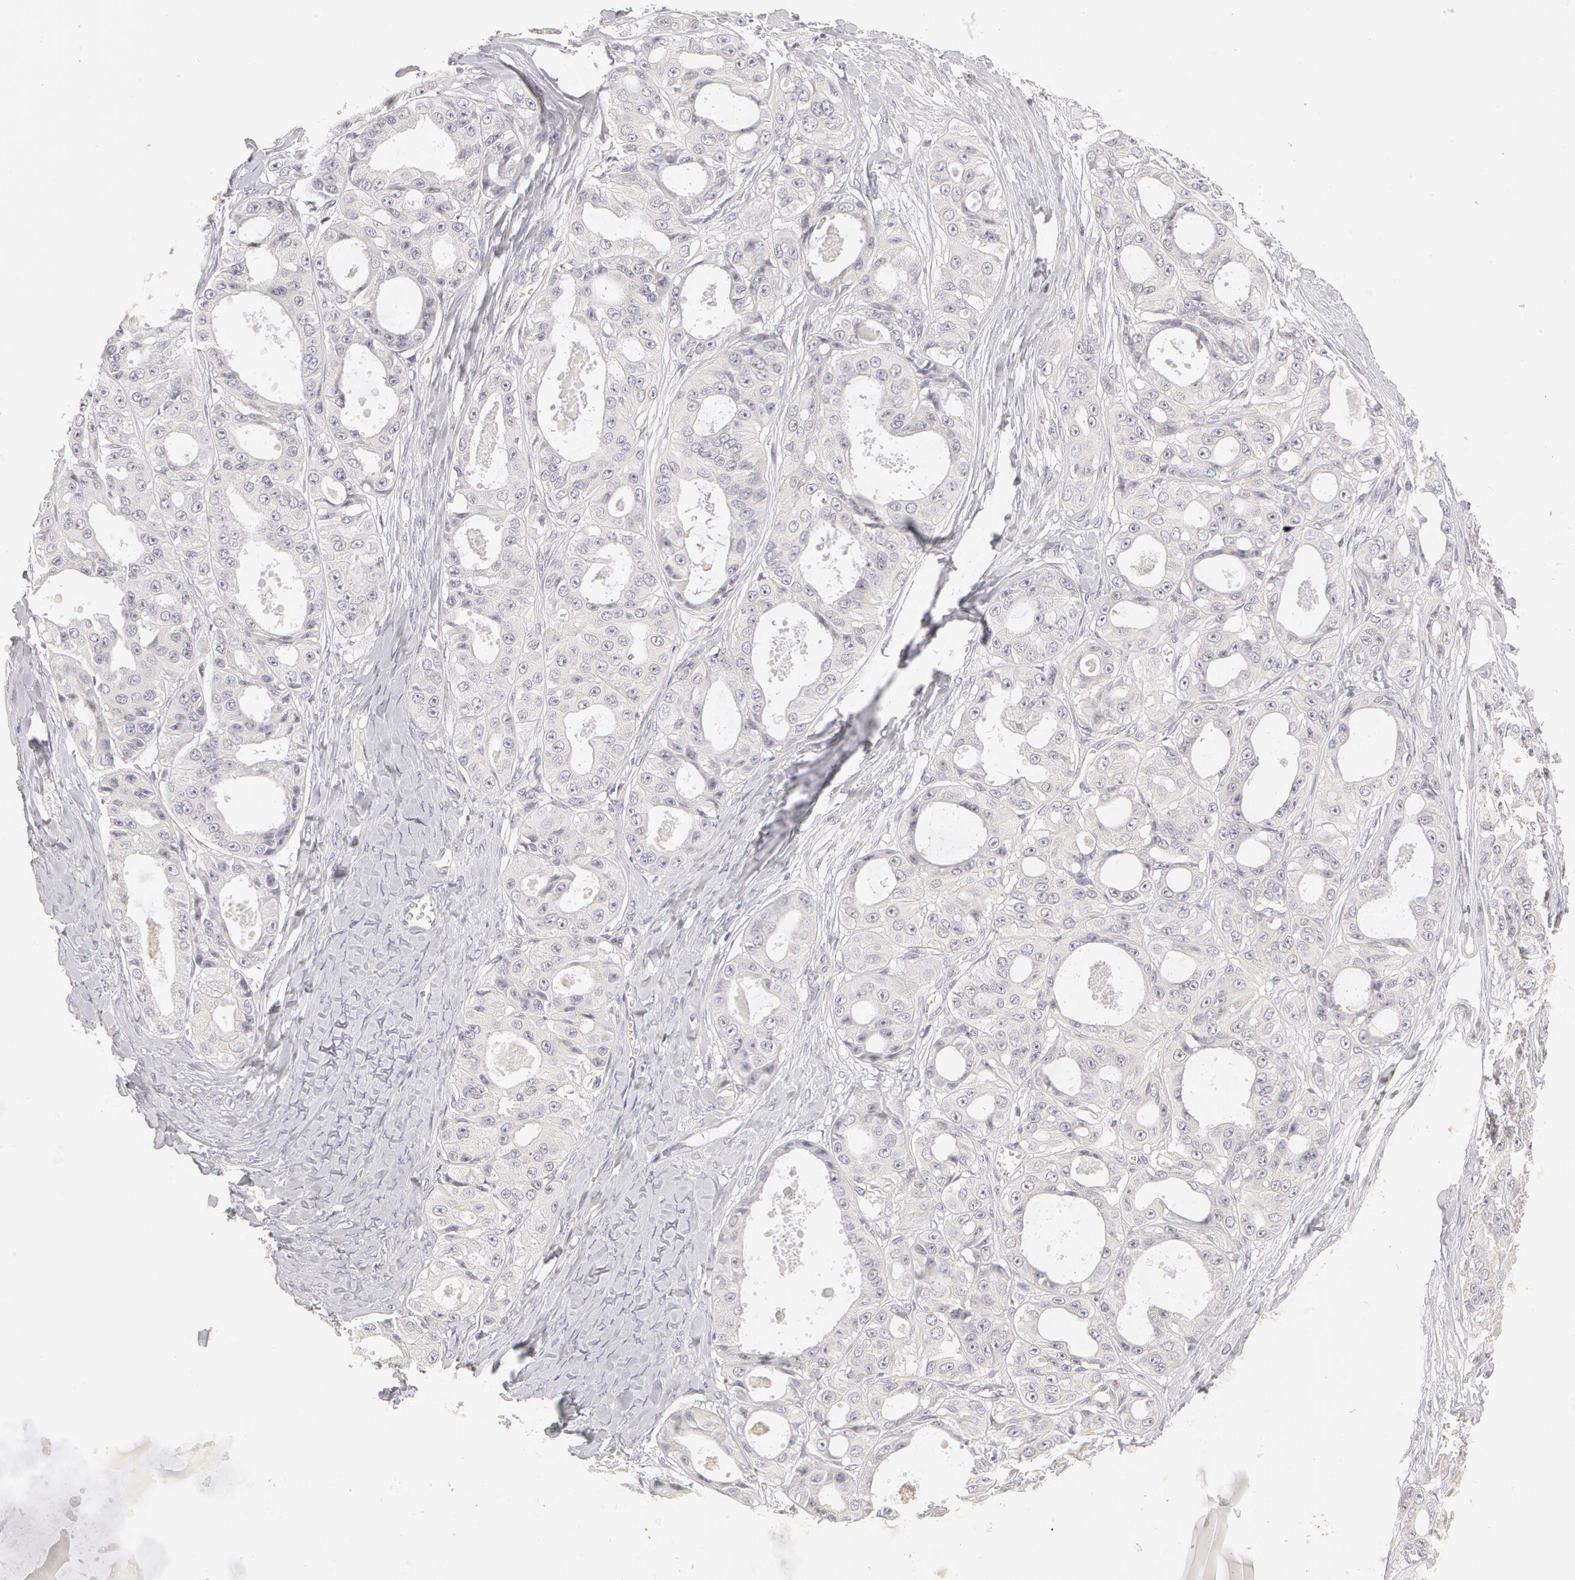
{"staining": {"intensity": "negative", "quantity": "none", "location": "none"}, "tissue": "ovarian cancer", "cell_type": "Tumor cells", "image_type": "cancer", "snomed": [{"axis": "morphology", "description": "Carcinoma, endometroid"}, {"axis": "topography", "description": "Ovary"}], "caption": "High power microscopy photomicrograph of an IHC histopathology image of ovarian endometroid carcinoma, revealing no significant positivity in tumor cells.", "gene": "ABCB1", "patient": {"sex": "female", "age": 61}}